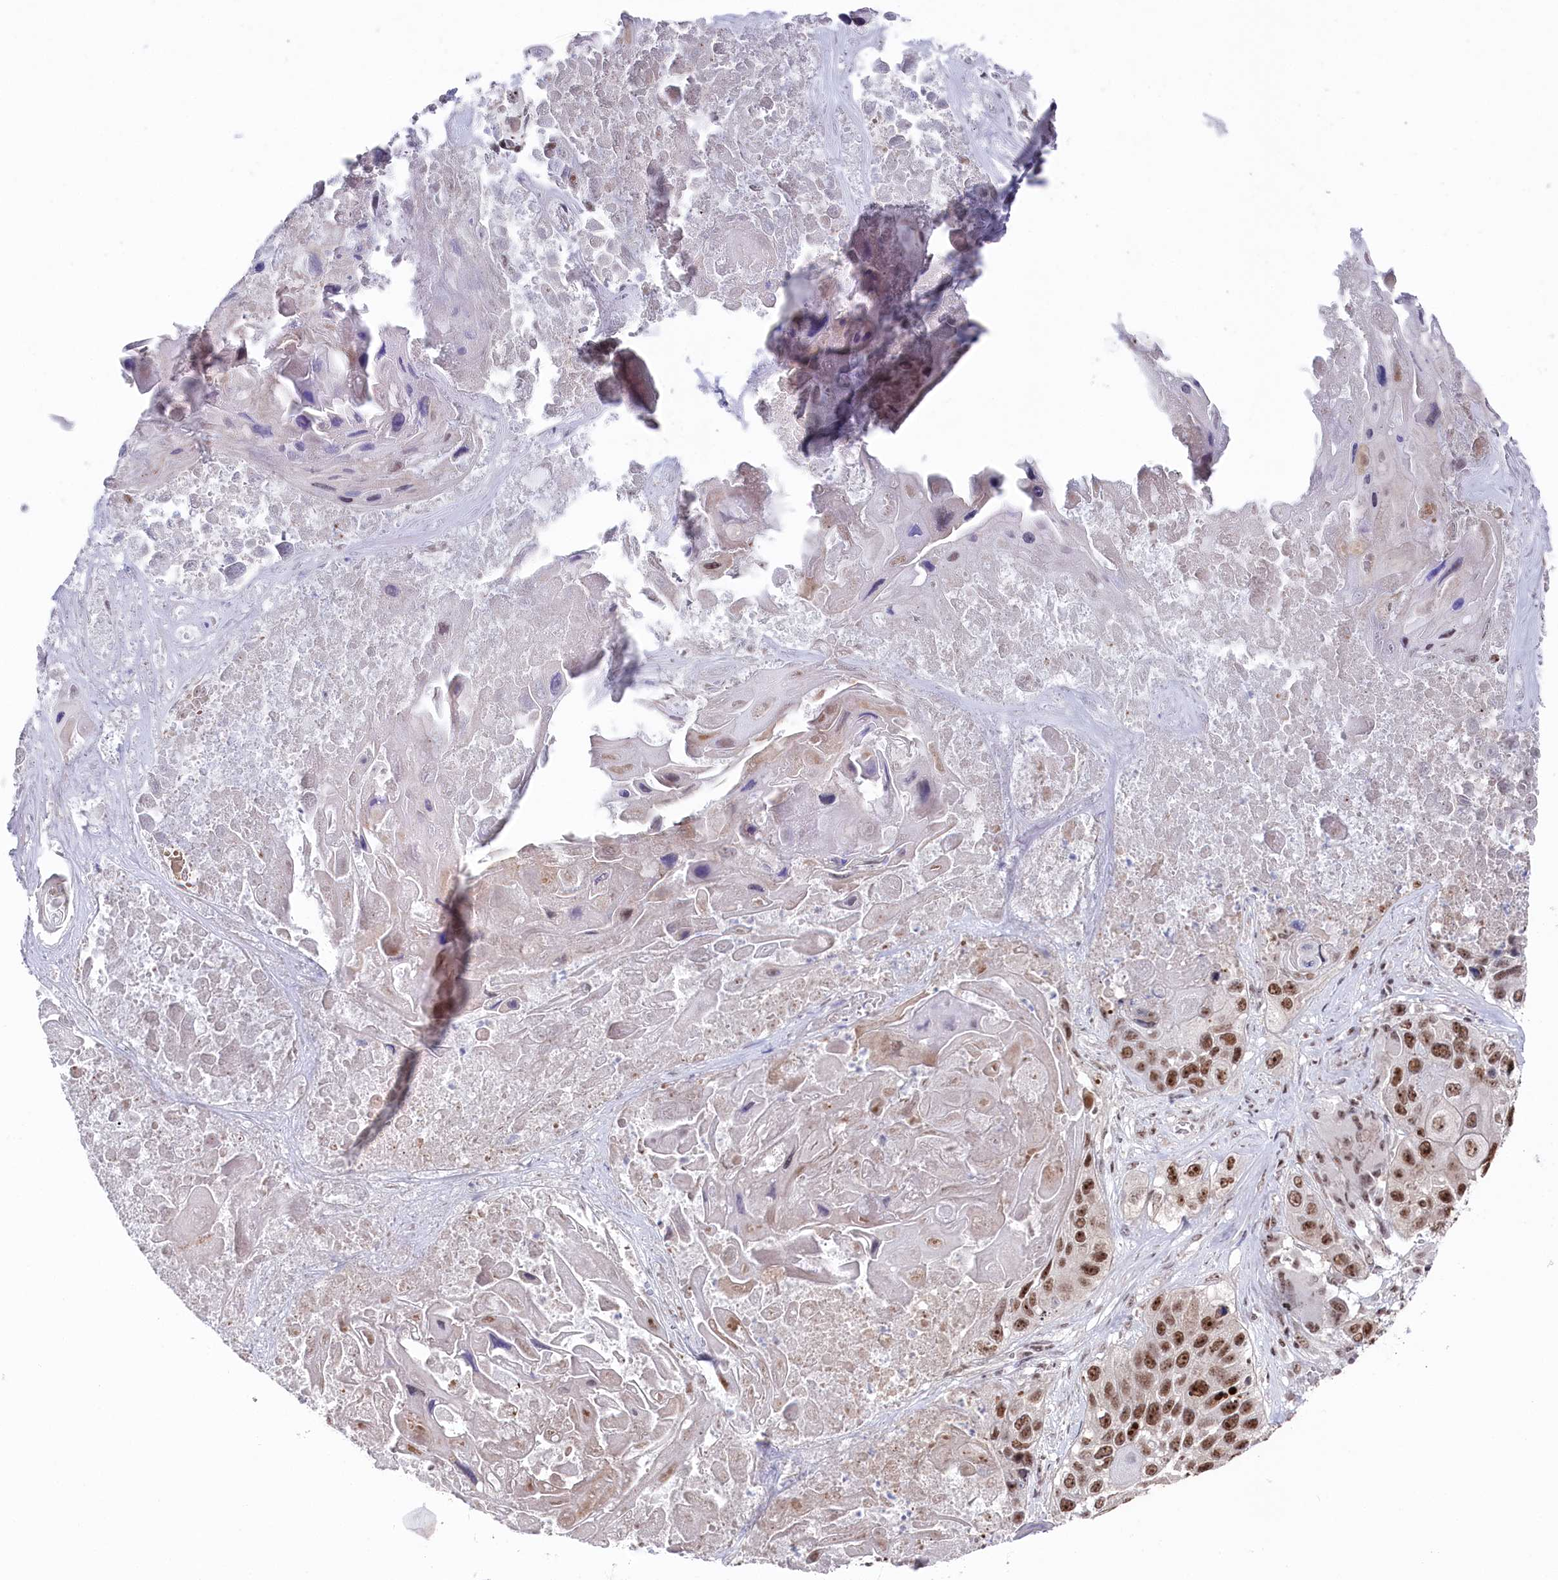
{"staining": {"intensity": "moderate", "quantity": ">75%", "location": "nuclear"}, "tissue": "lung cancer", "cell_type": "Tumor cells", "image_type": "cancer", "snomed": [{"axis": "morphology", "description": "Squamous cell carcinoma, NOS"}, {"axis": "topography", "description": "Lung"}], "caption": "This is an image of immunohistochemistry (IHC) staining of lung cancer (squamous cell carcinoma), which shows moderate expression in the nuclear of tumor cells.", "gene": "POLR2H", "patient": {"sex": "male", "age": 61}}